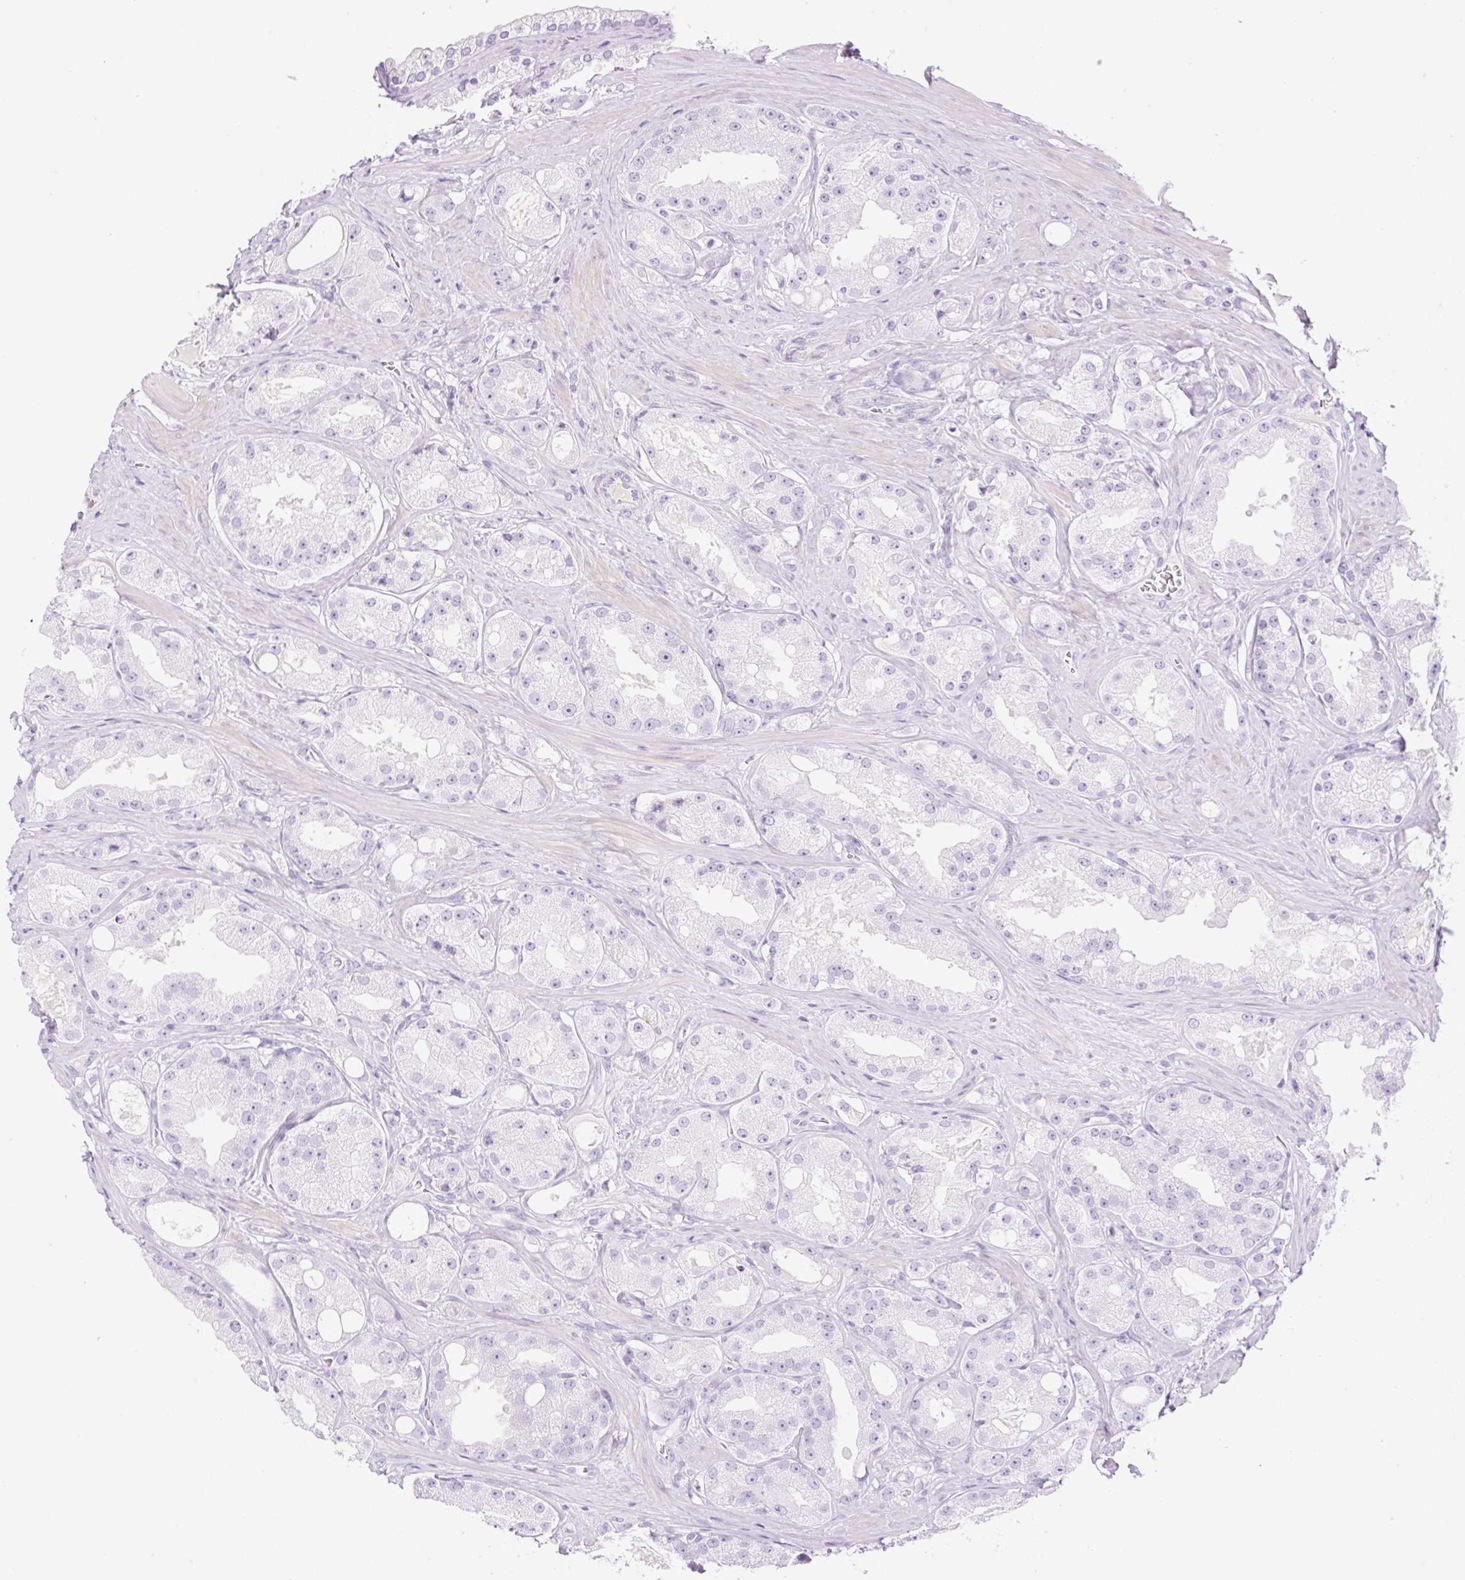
{"staining": {"intensity": "negative", "quantity": "none", "location": "none"}, "tissue": "prostate cancer", "cell_type": "Tumor cells", "image_type": "cancer", "snomed": [{"axis": "morphology", "description": "Adenocarcinoma, High grade"}, {"axis": "topography", "description": "Prostate"}], "caption": "Micrograph shows no significant protein staining in tumor cells of prostate adenocarcinoma (high-grade).", "gene": "PALM3", "patient": {"sex": "male", "age": 66}}